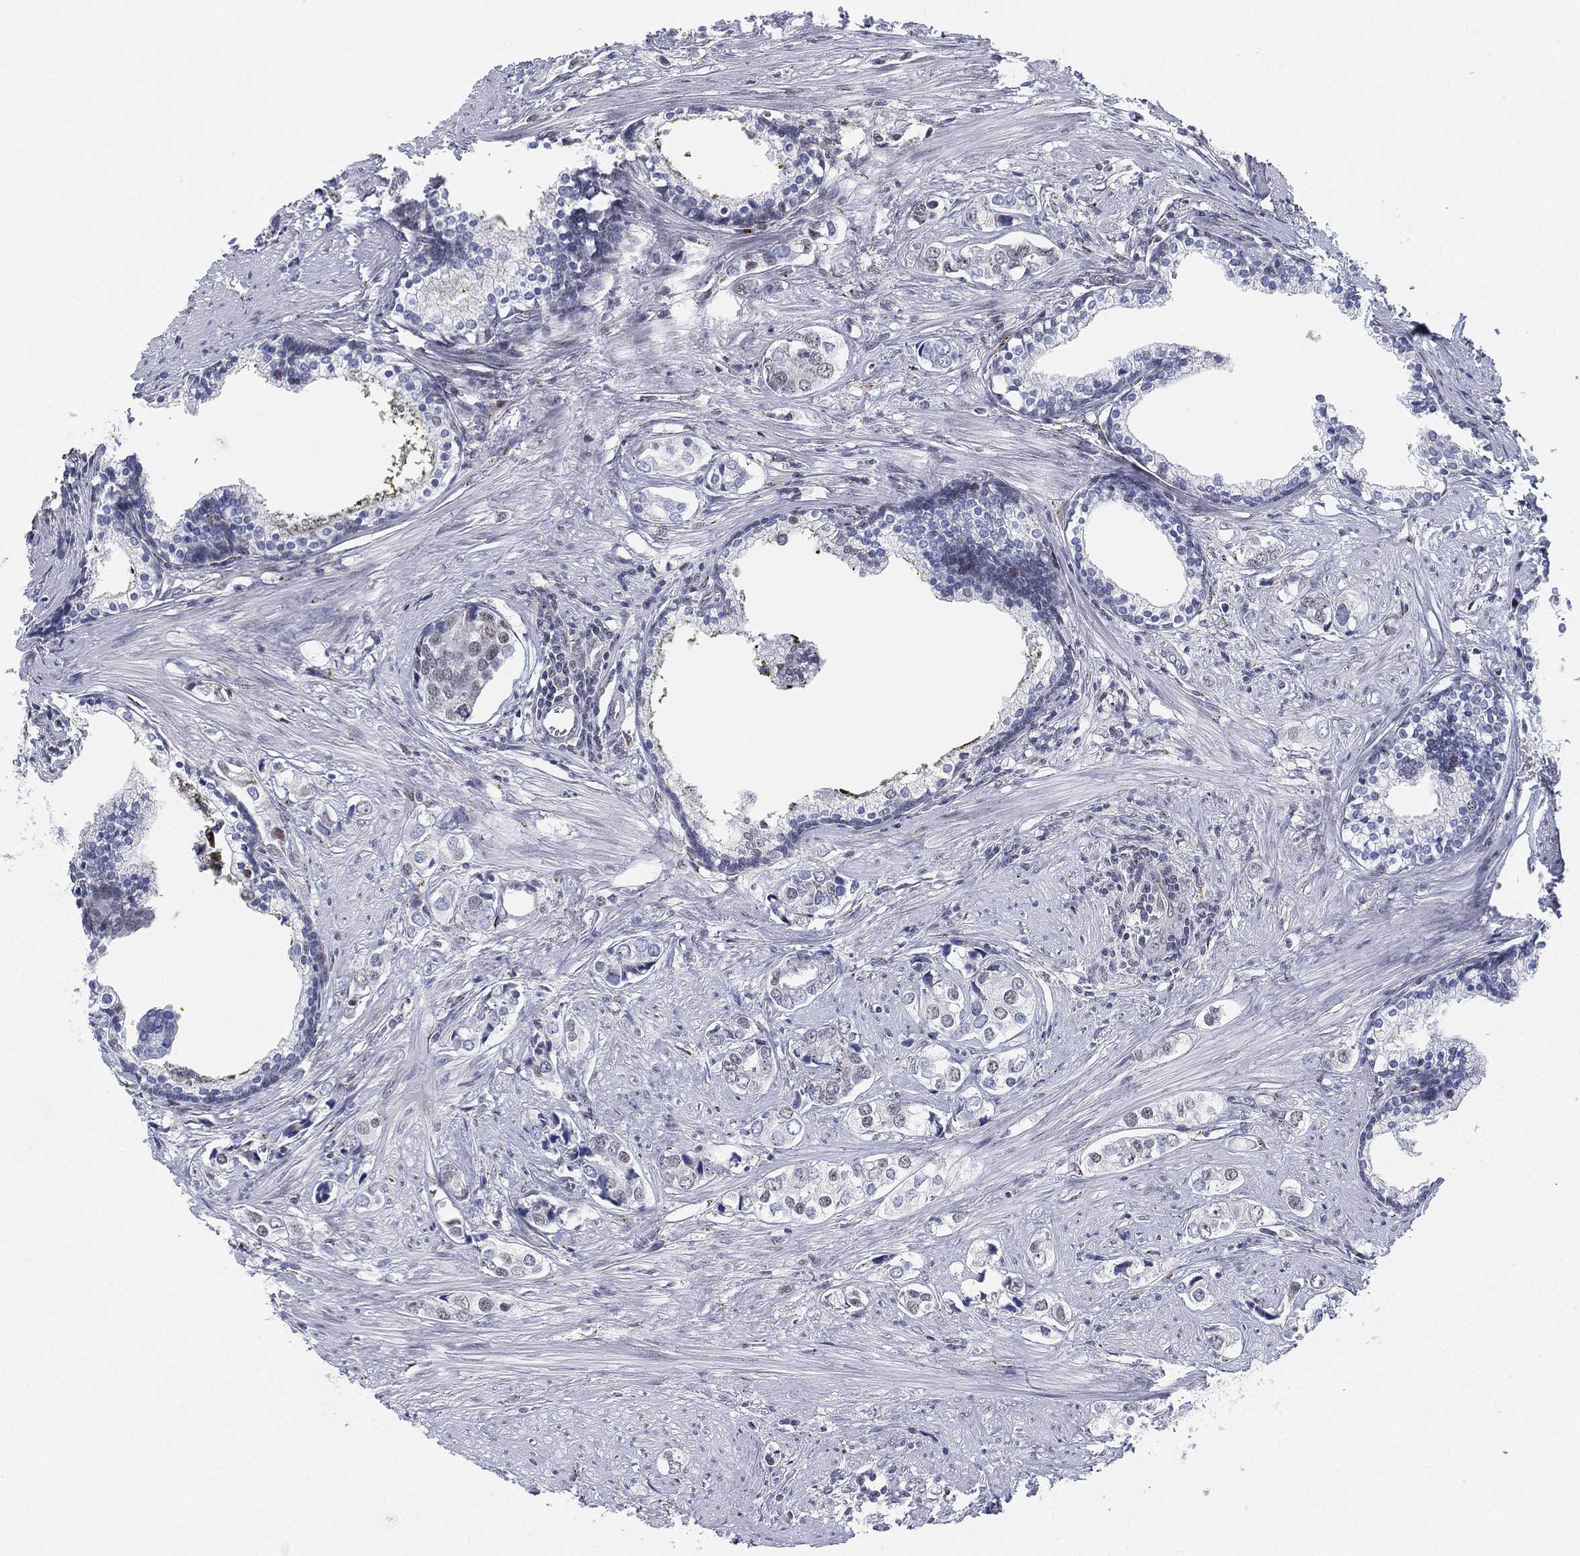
{"staining": {"intensity": "negative", "quantity": "none", "location": "none"}, "tissue": "prostate cancer", "cell_type": "Tumor cells", "image_type": "cancer", "snomed": [{"axis": "morphology", "description": "Adenocarcinoma, NOS"}, {"axis": "topography", "description": "Prostate and seminal vesicle, NOS"}], "caption": "Immunohistochemistry (IHC) image of prostate adenocarcinoma stained for a protein (brown), which shows no expression in tumor cells. Brightfield microscopy of IHC stained with DAB (3,3'-diaminobenzidine) (brown) and hematoxylin (blue), captured at high magnification.", "gene": "CD177", "patient": {"sex": "male", "age": 63}}